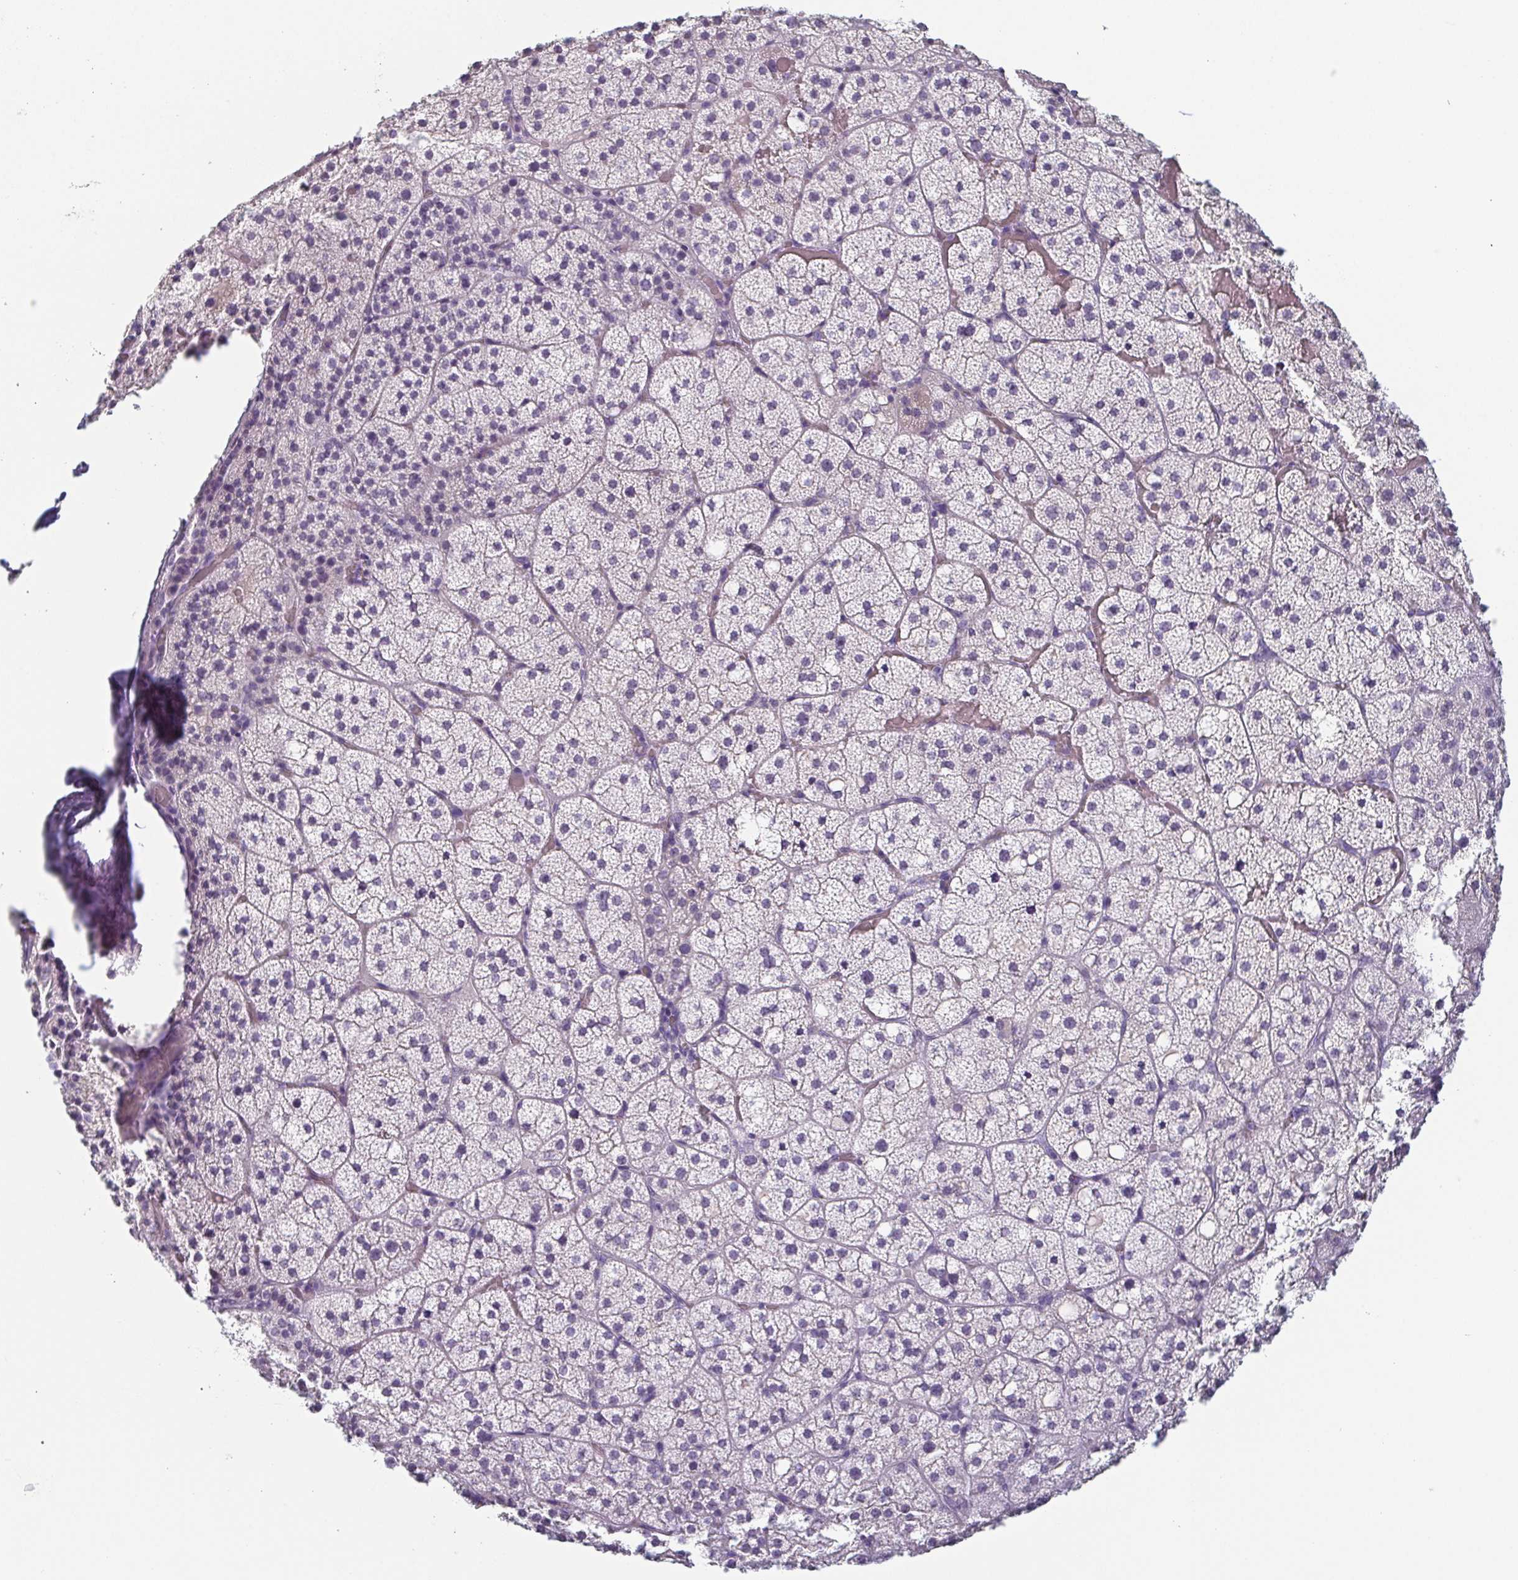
{"staining": {"intensity": "negative", "quantity": "none", "location": "none"}, "tissue": "adrenal gland", "cell_type": "Glandular cells", "image_type": "normal", "snomed": [{"axis": "morphology", "description": "Normal tissue, NOS"}, {"axis": "topography", "description": "Adrenal gland"}], "caption": "Image shows no protein expression in glandular cells of unremarkable adrenal gland.", "gene": "ITLN1", "patient": {"sex": "male", "age": 53}}